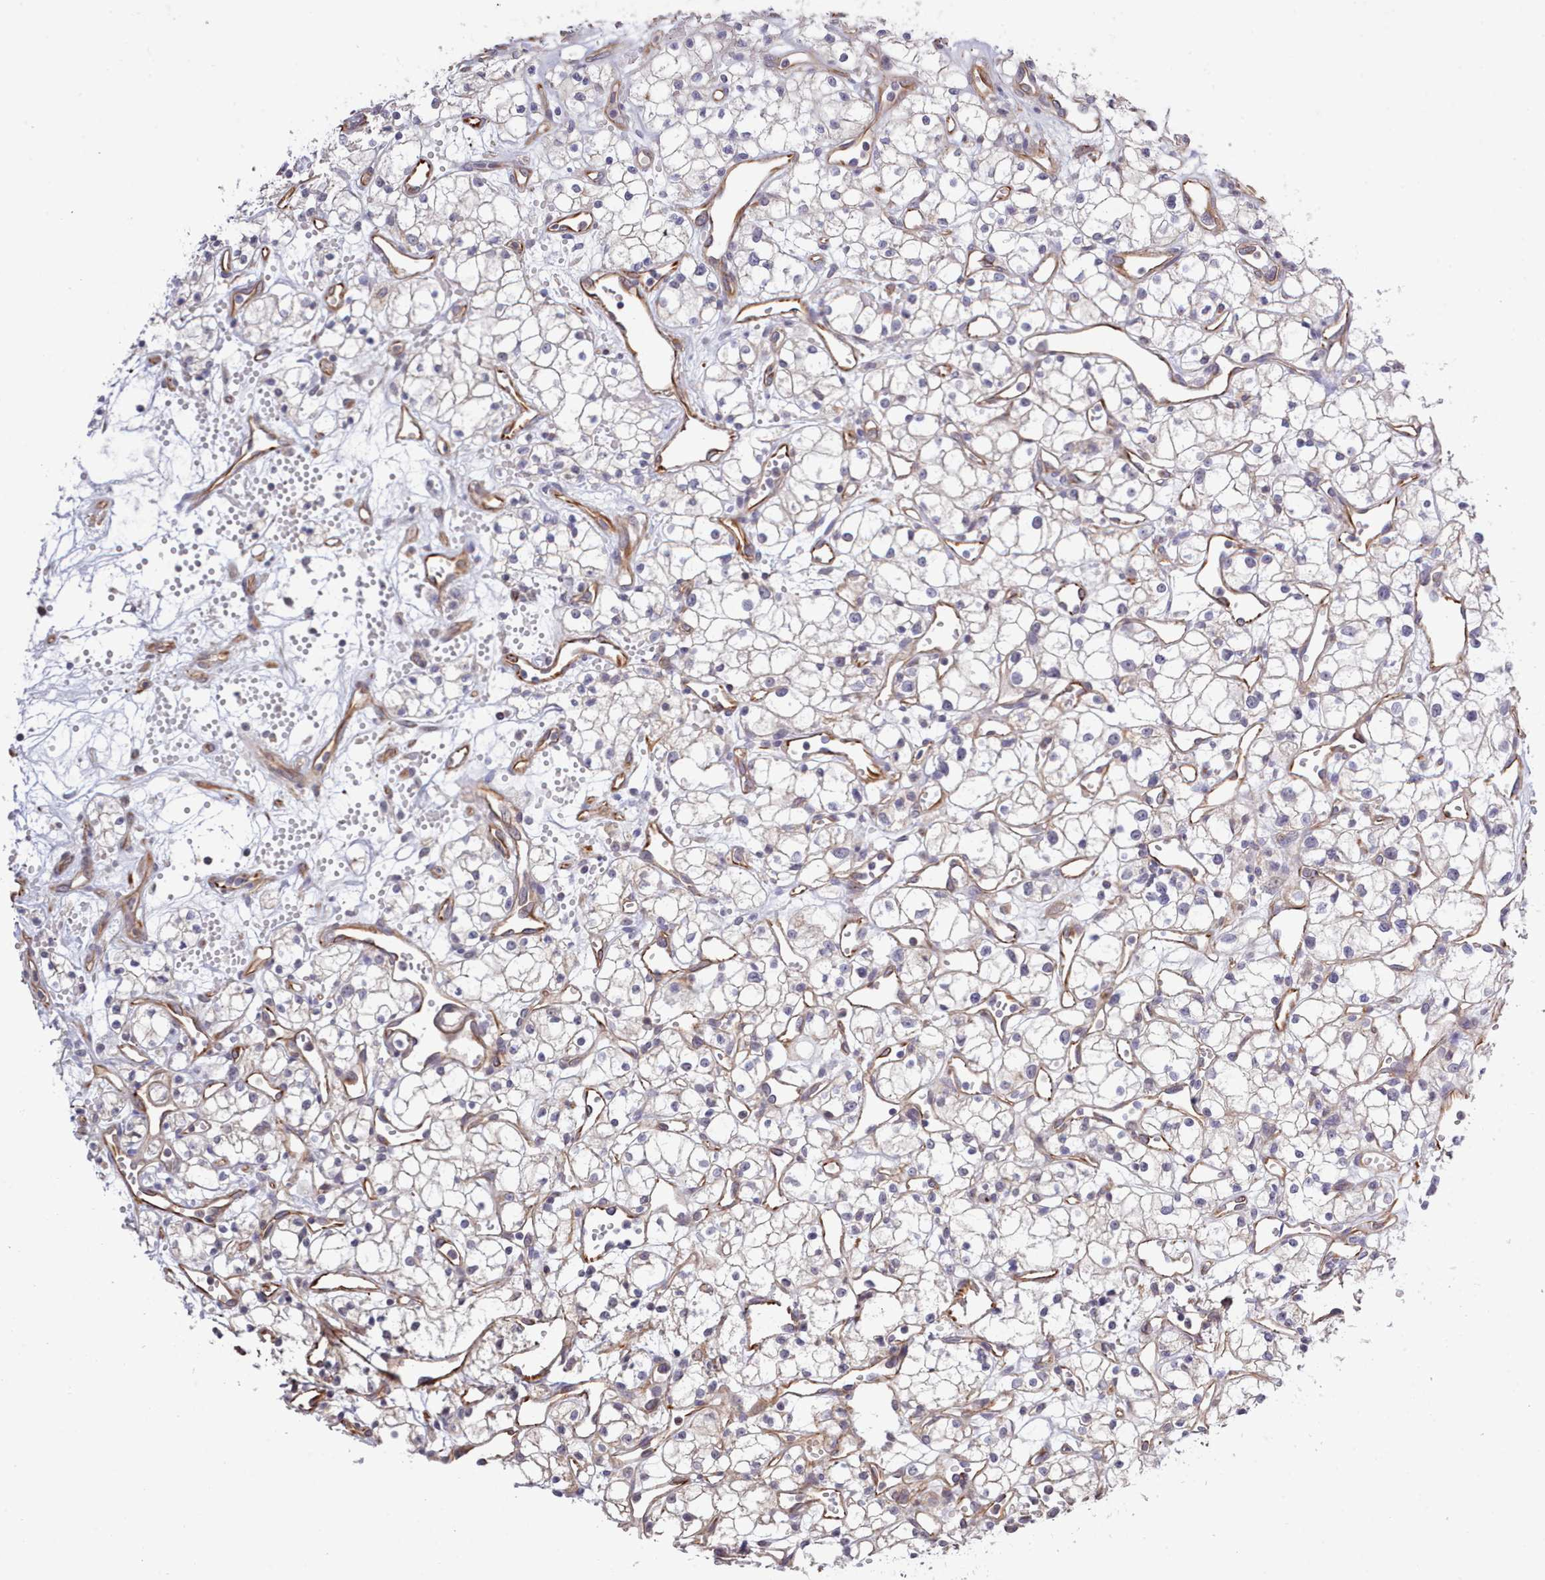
{"staining": {"intensity": "negative", "quantity": "none", "location": "none"}, "tissue": "renal cancer", "cell_type": "Tumor cells", "image_type": "cancer", "snomed": [{"axis": "morphology", "description": "Adenocarcinoma, NOS"}, {"axis": "topography", "description": "Kidney"}], "caption": "Renal cancer (adenocarcinoma) was stained to show a protein in brown. There is no significant expression in tumor cells.", "gene": "ZC3H13", "patient": {"sex": "male", "age": 59}}